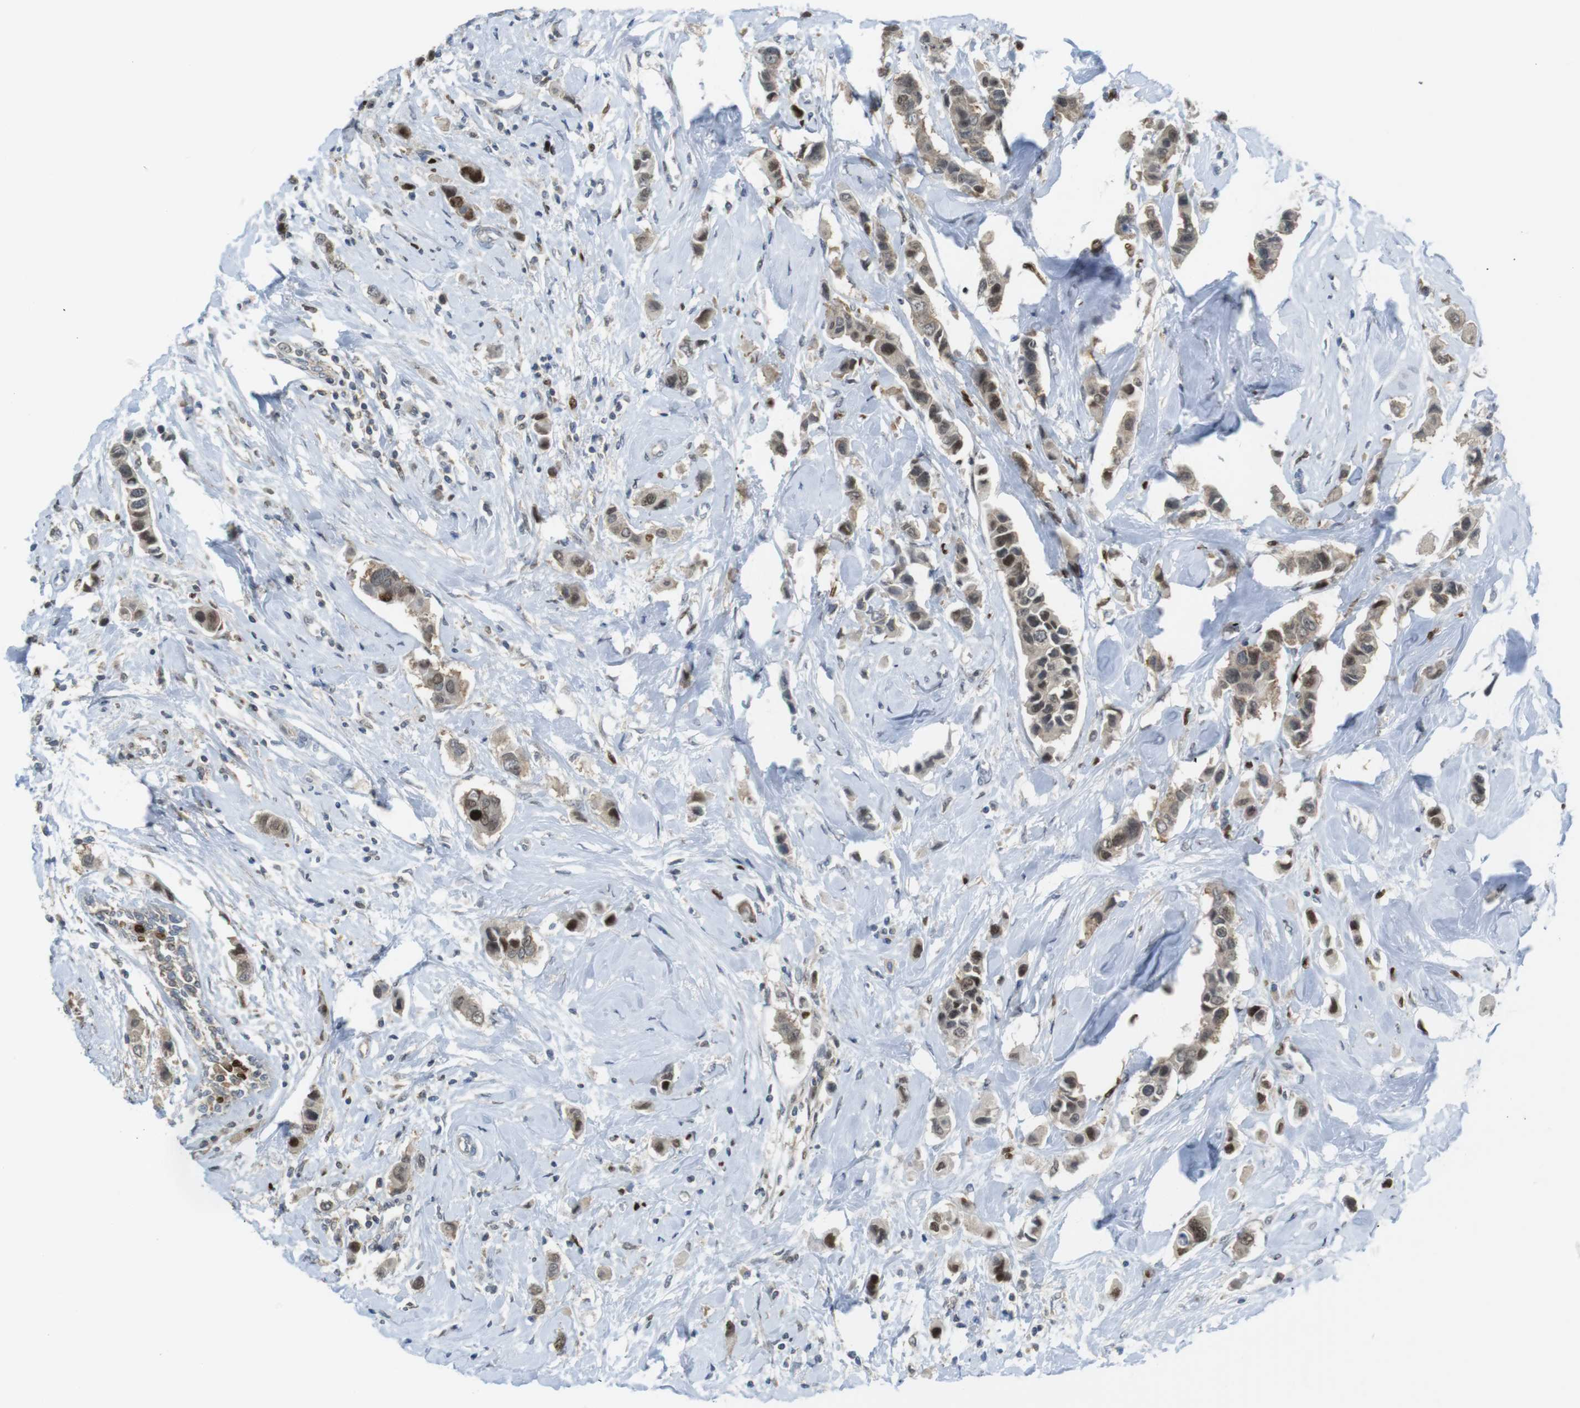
{"staining": {"intensity": "weak", "quantity": ">75%", "location": "cytoplasmic/membranous,nuclear"}, "tissue": "breast cancer", "cell_type": "Tumor cells", "image_type": "cancer", "snomed": [{"axis": "morphology", "description": "Normal tissue, NOS"}, {"axis": "morphology", "description": "Duct carcinoma"}, {"axis": "topography", "description": "Breast"}], "caption": "Immunohistochemical staining of human intraductal carcinoma (breast) displays weak cytoplasmic/membranous and nuclear protein expression in approximately >75% of tumor cells. The protein is stained brown, and the nuclei are stained in blue (DAB (3,3'-diaminobenzidine) IHC with brightfield microscopy, high magnification).", "gene": "RCC1", "patient": {"sex": "female", "age": 50}}